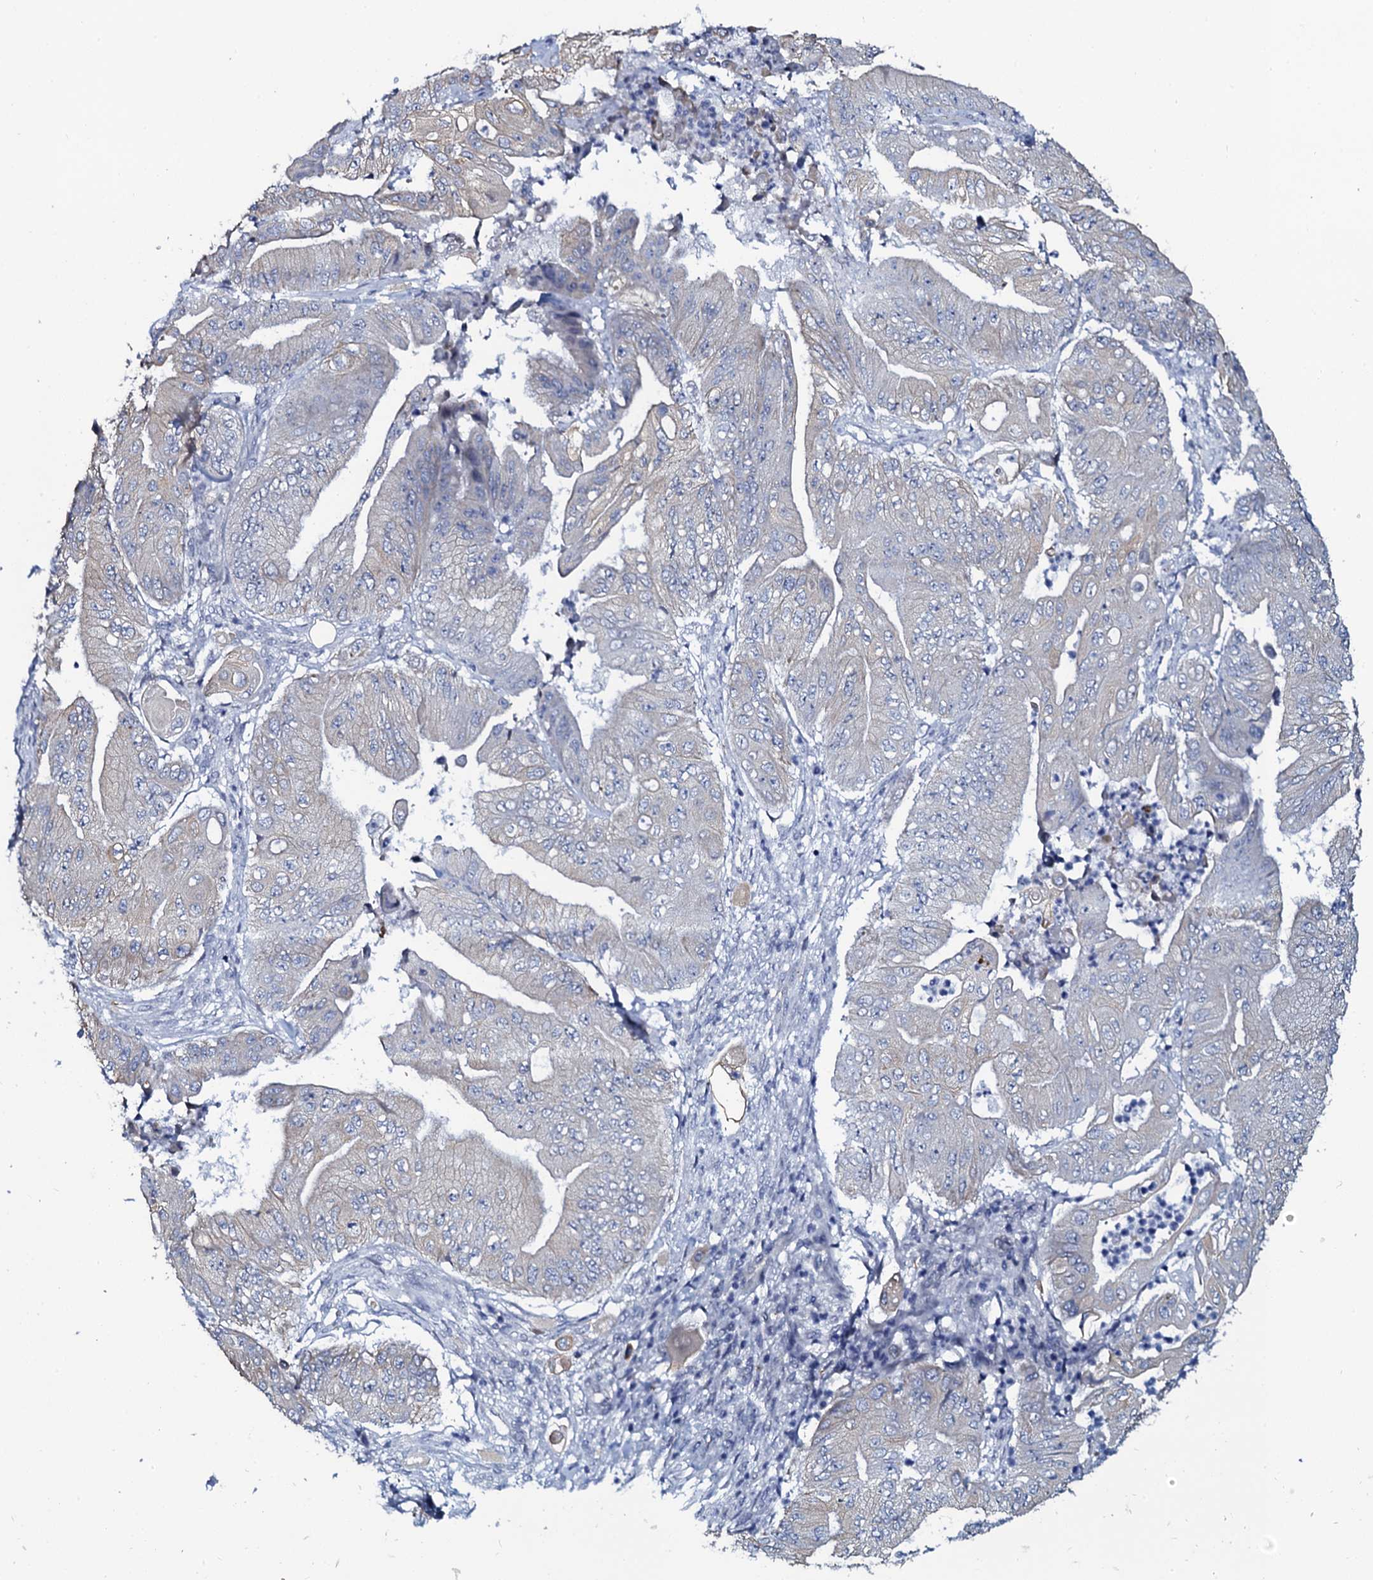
{"staining": {"intensity": "weak", "quantity": "<25%", "location": "cytoplasmic/membranous"}, "tissue": "pancreatic cancer", "cell_type": "Tumor cells", "image_type": "cancer", "snomed": [{"axis": "morphology", "description": "Adenocarcinoma, NOS"}, {"axis": "topography", "description": "Pancreas"}], "caption": "A high-resolution image shows IHC staining of pancreatic cancer (adenocarcinoma), which displays no significant positivity in tumor cells. (DAB (3,3'-diaminobenzidine) immunohistochemistry visualized using brightfield microscopy, high magnification).", "gene": "C10orf88", "patient": {"sex": "female", "age": 77}}